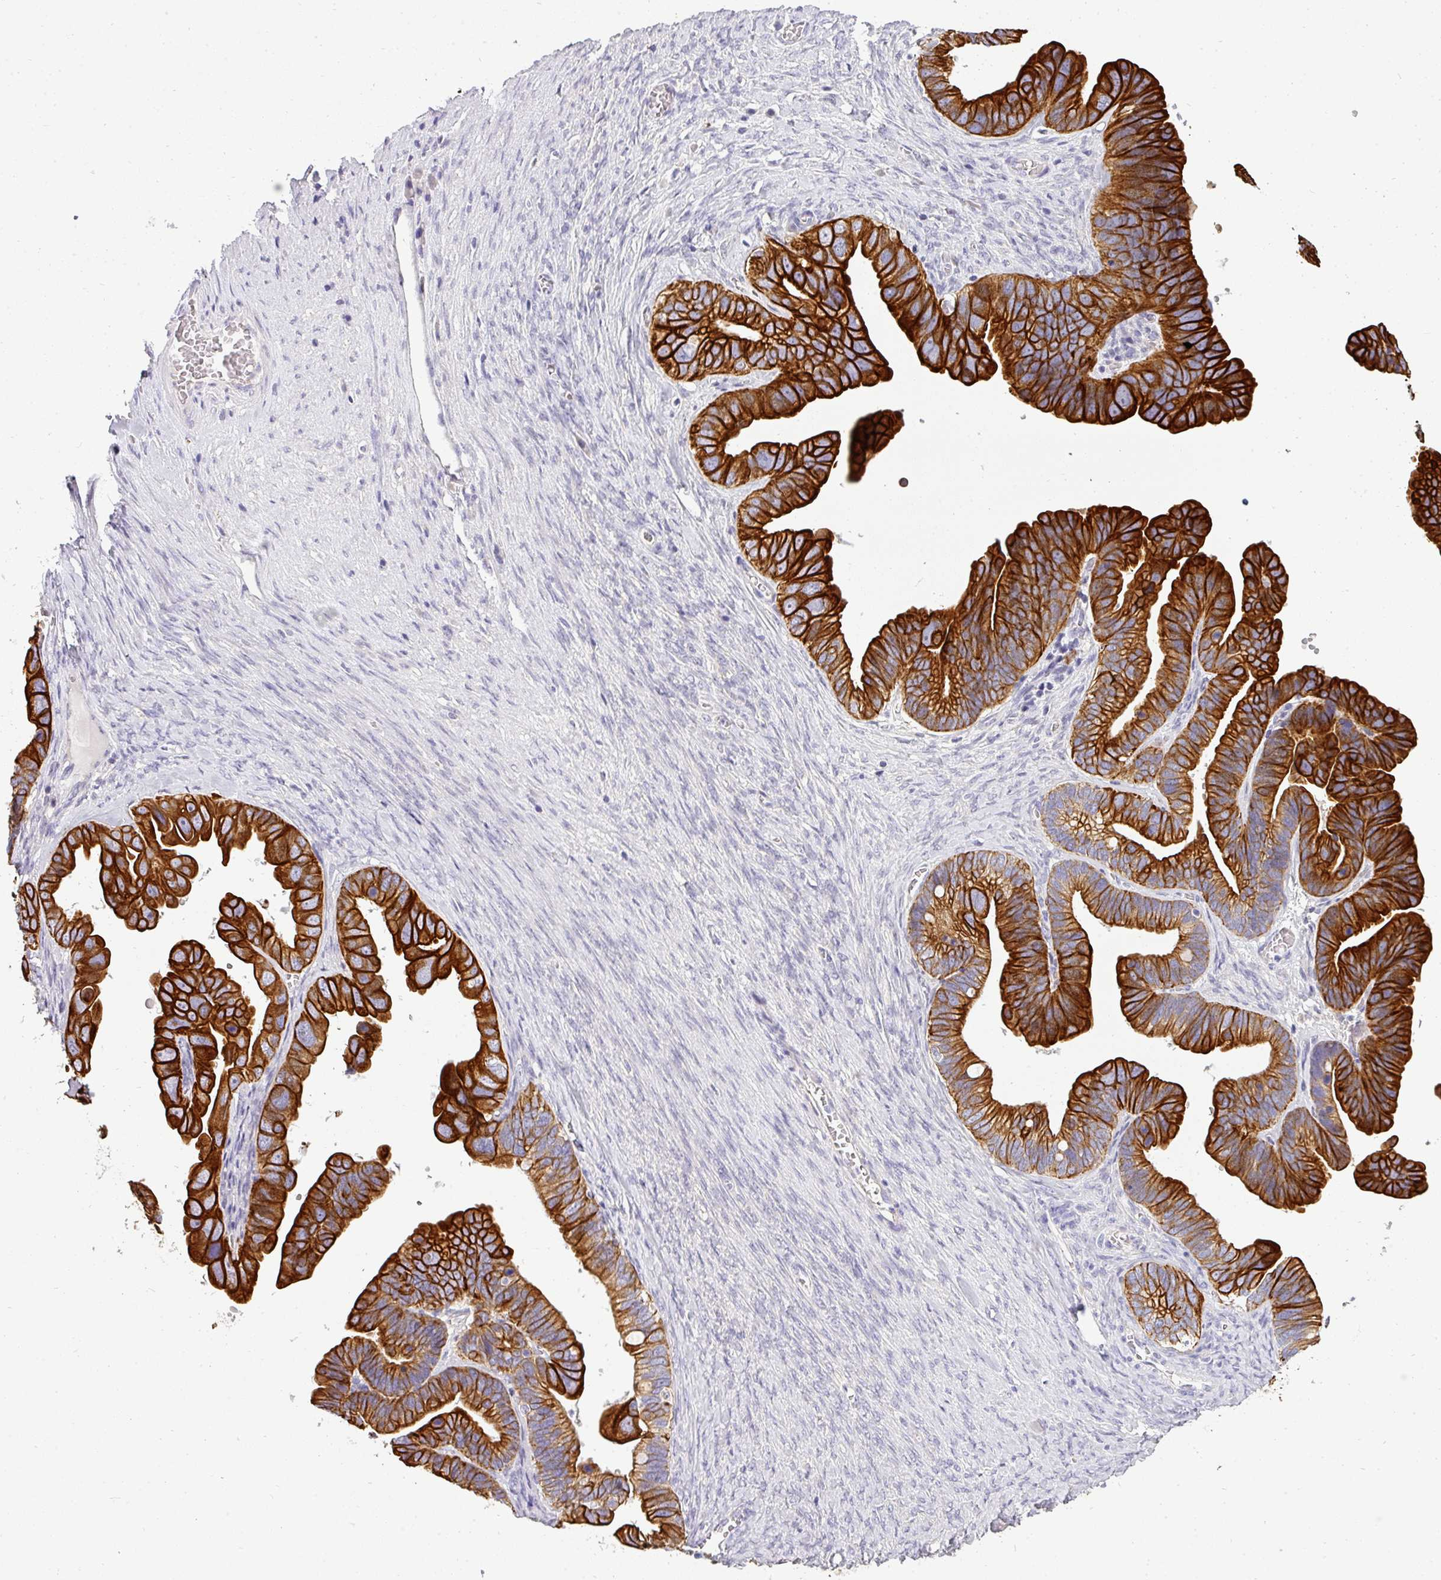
{"staining": {"intensity": "strong", "quantity": "25%-75%", "location": "cytoplasmic/membranous"}, "tissue": "ovarian cancer", "cell_type": "Tumor cells", "image_type": "cancer", "snomed": [{"axis": "morphology", "description": "Cystadenocarcinoma, serous, NOS"}, {"axis": "topography", "description": "Ovary"}], "caption": "Ovarian serous cystadenocarcinoma stained with a brown dye exhibits strong cytoplasmic/membranous positive expression in approximately 25%-75% of tumor cells.", "gene": "ASXL3", "patient": {"sex": "female", "age": 56}}